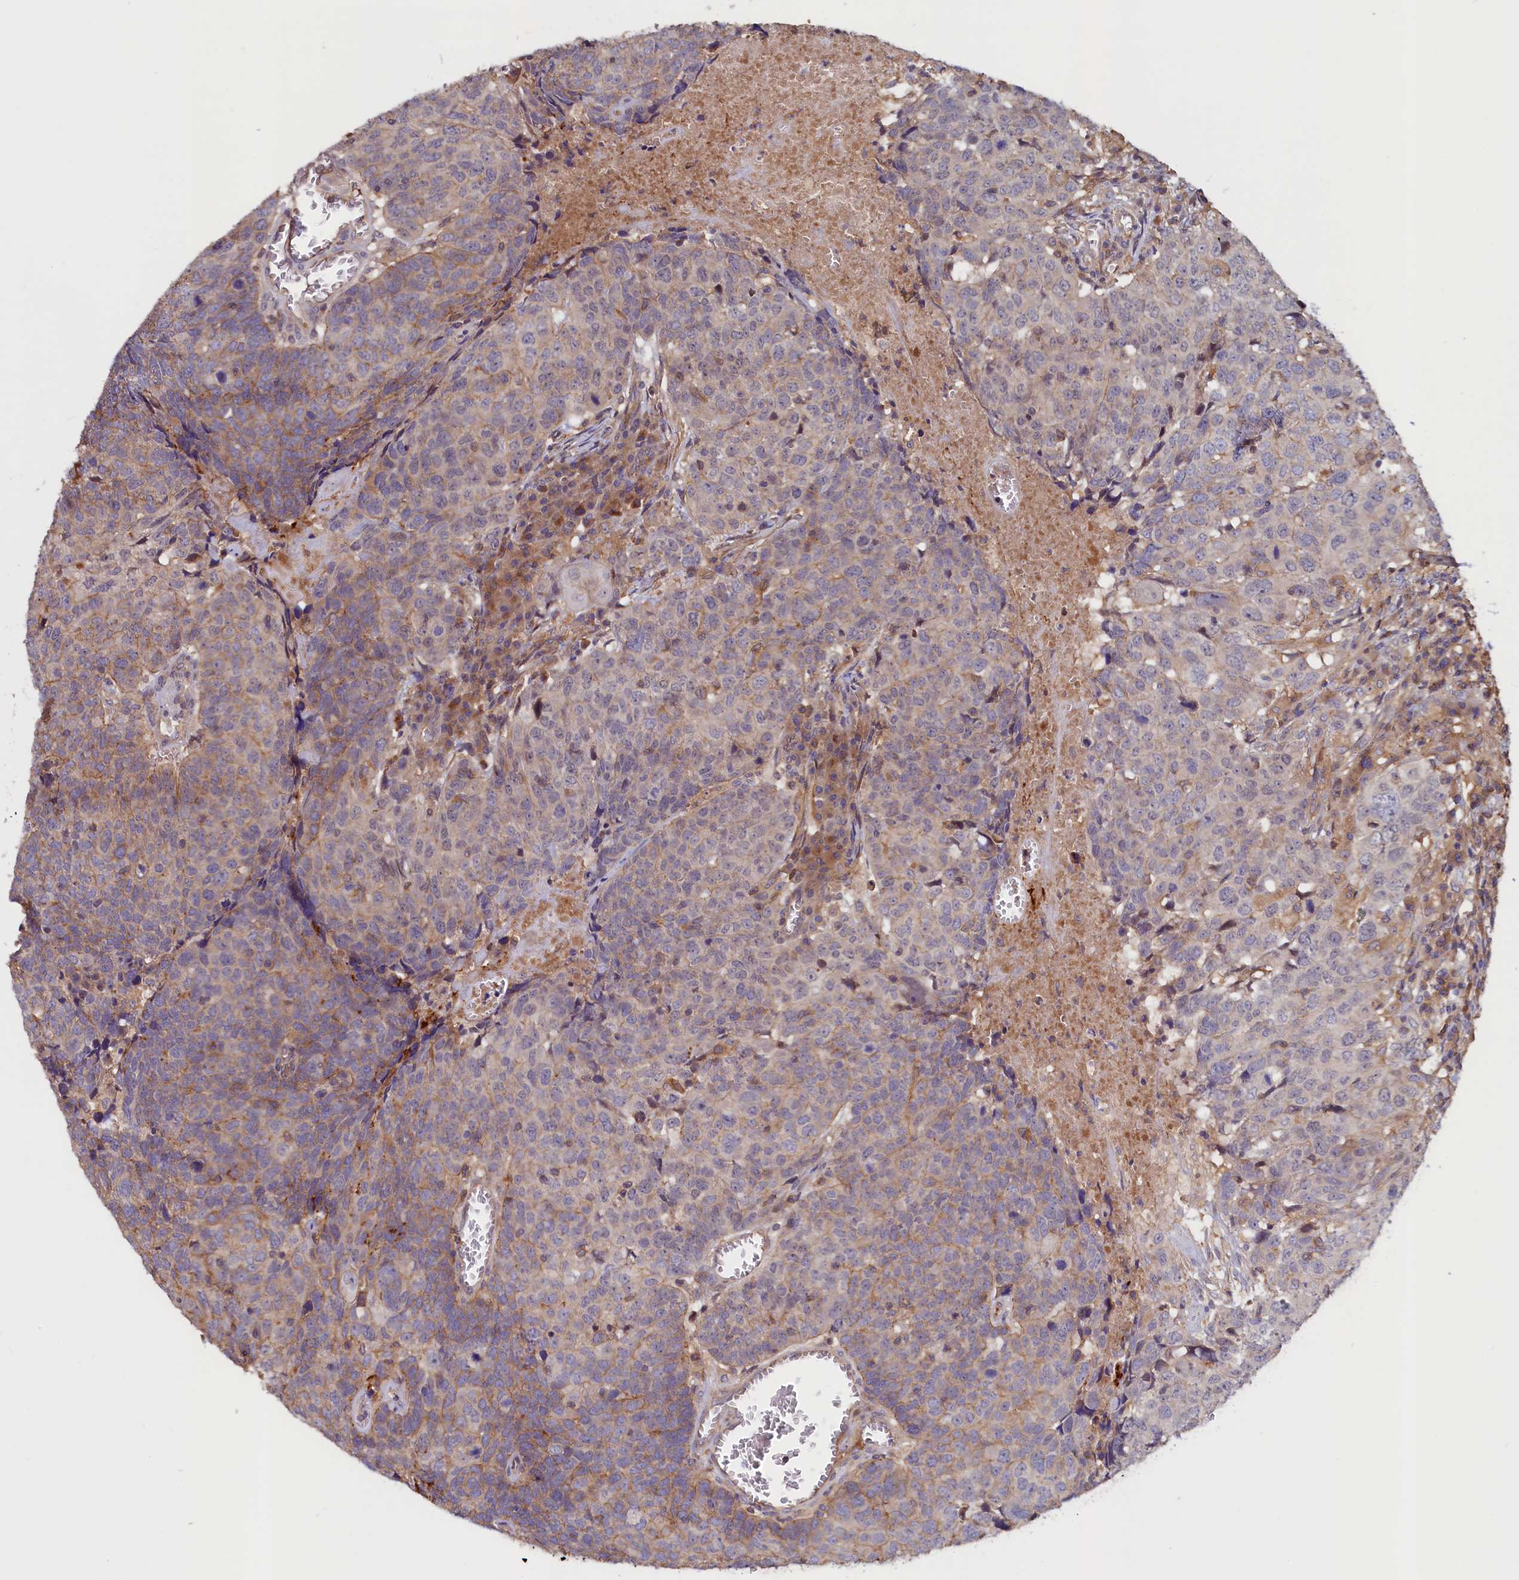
{"staining": {"intensity": "moderate", "quantity": "<25%", "location": "cytoplasmic/membranous"}, "tissue": "head and neck cancer", "cell_type": "Tumor cells", "image_type": "cancer", "snomed": [{"axis": "morphology", "description": "Squamous cell carcinoma, NOS"}, {"axis": "topography", "description": "Head-Neck"}], "caption": "This photomicrograph reveals IHC staining of human head and neck squamous cell carcinoma, with low moderate cytoplasmic/membranous positivity in about <25% of tumor cells.", "gene": "DUOXA1", "patient": {"sex": "male", "age": 66}}